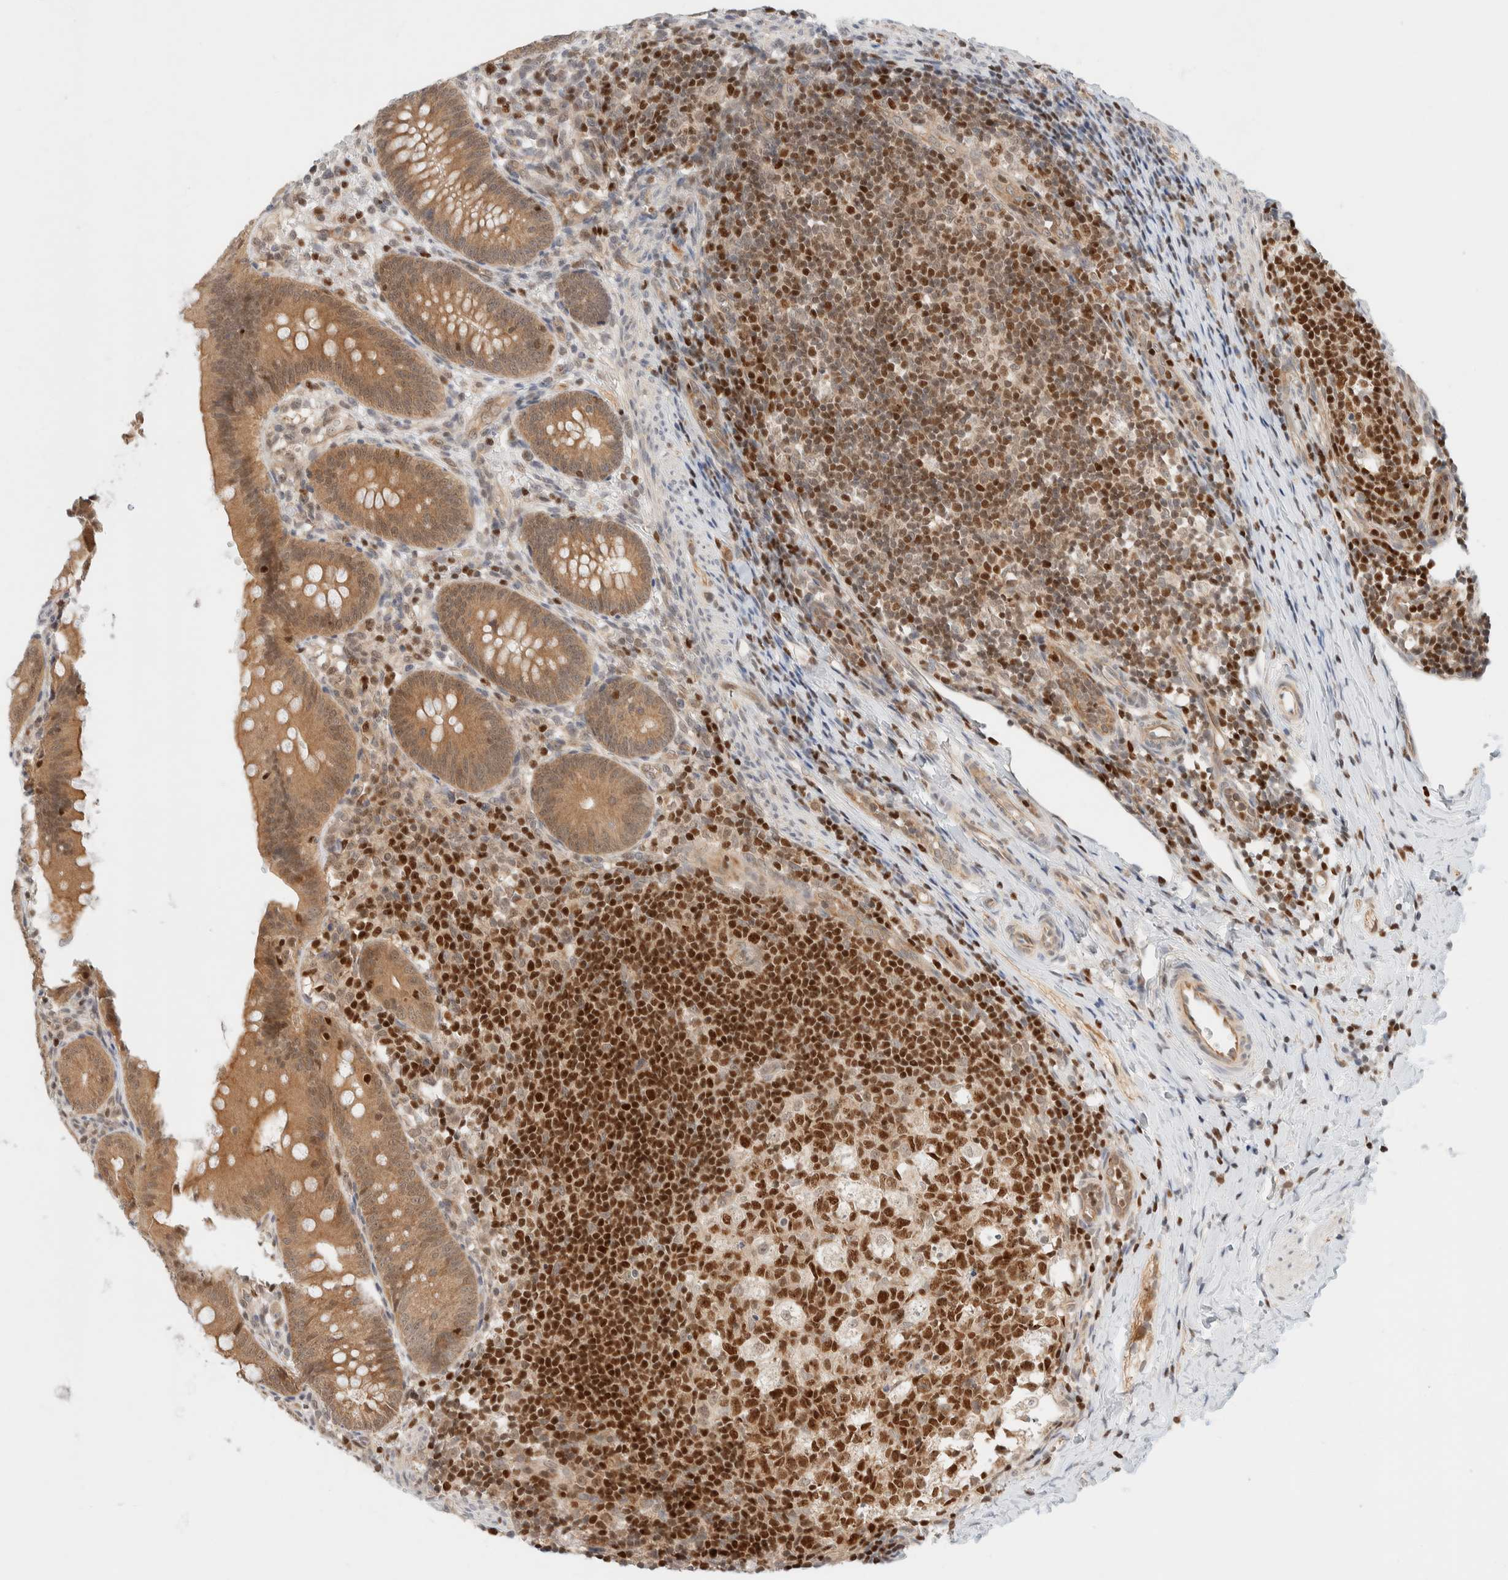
{"staining": {"intensity": "moderate", "quantity": ">75%", "location": "cytoplasmic/membranous"}, "tissue": "appendix", "cell_type": "Glandular cells", "image_type": "normal", "snomed": [{"axis": "morphology", "description": "Normal tissue, NOS"}, {"axis": "topography", "description": "Appendix"}], "caption": "A brown stain highlights moderate cytoplasmic/membranous expression of a protein in glandular cells of unremarkable human appendix. (IHC, brightfield microscopy, high magnification).", "gene": "C8orf76", "patient": {"sex": "male", "age": 1}}